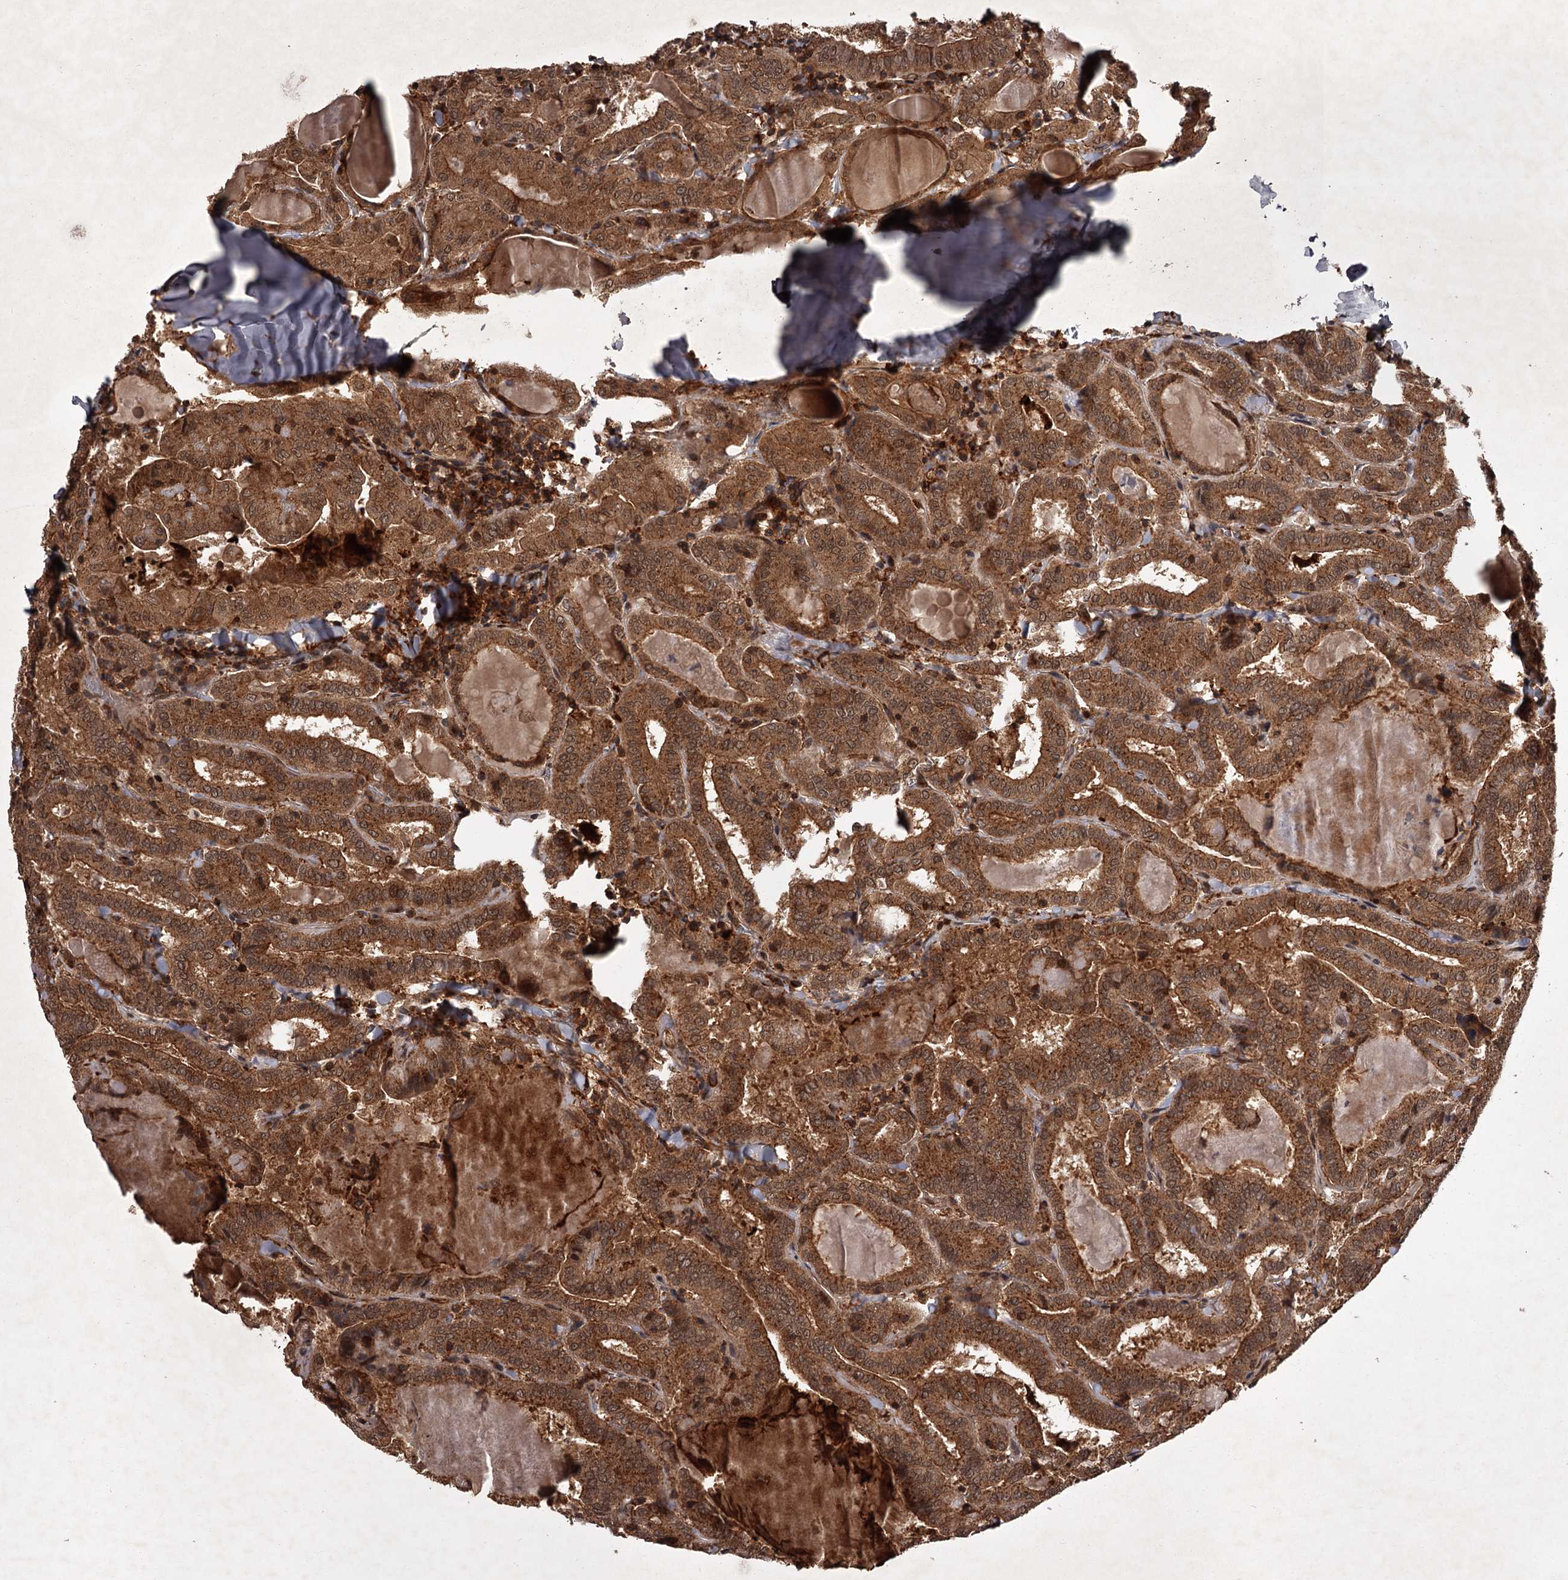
{"staining": {"intensity": "moderate", "quantity": ">75%", "location": "cytoplasmic/membranous,nuclear"}, "tissue": "thyroid cancer", "cell_type": "Tumor cells", "image_type": "cancer", "snomed": [{"axis": "morphology", "description": "Papillary adenocarcinoma, NOS"}, {"axis": "topography", "description": "Thyroid gland"}], "caption": "Human thyroid cancer (papillary adenocarcinoma) stained with a protein marker displays moderate staining in tumor cells.", "gene": "TBC1D23", "patient": {"sex": "female", "age": 72}}